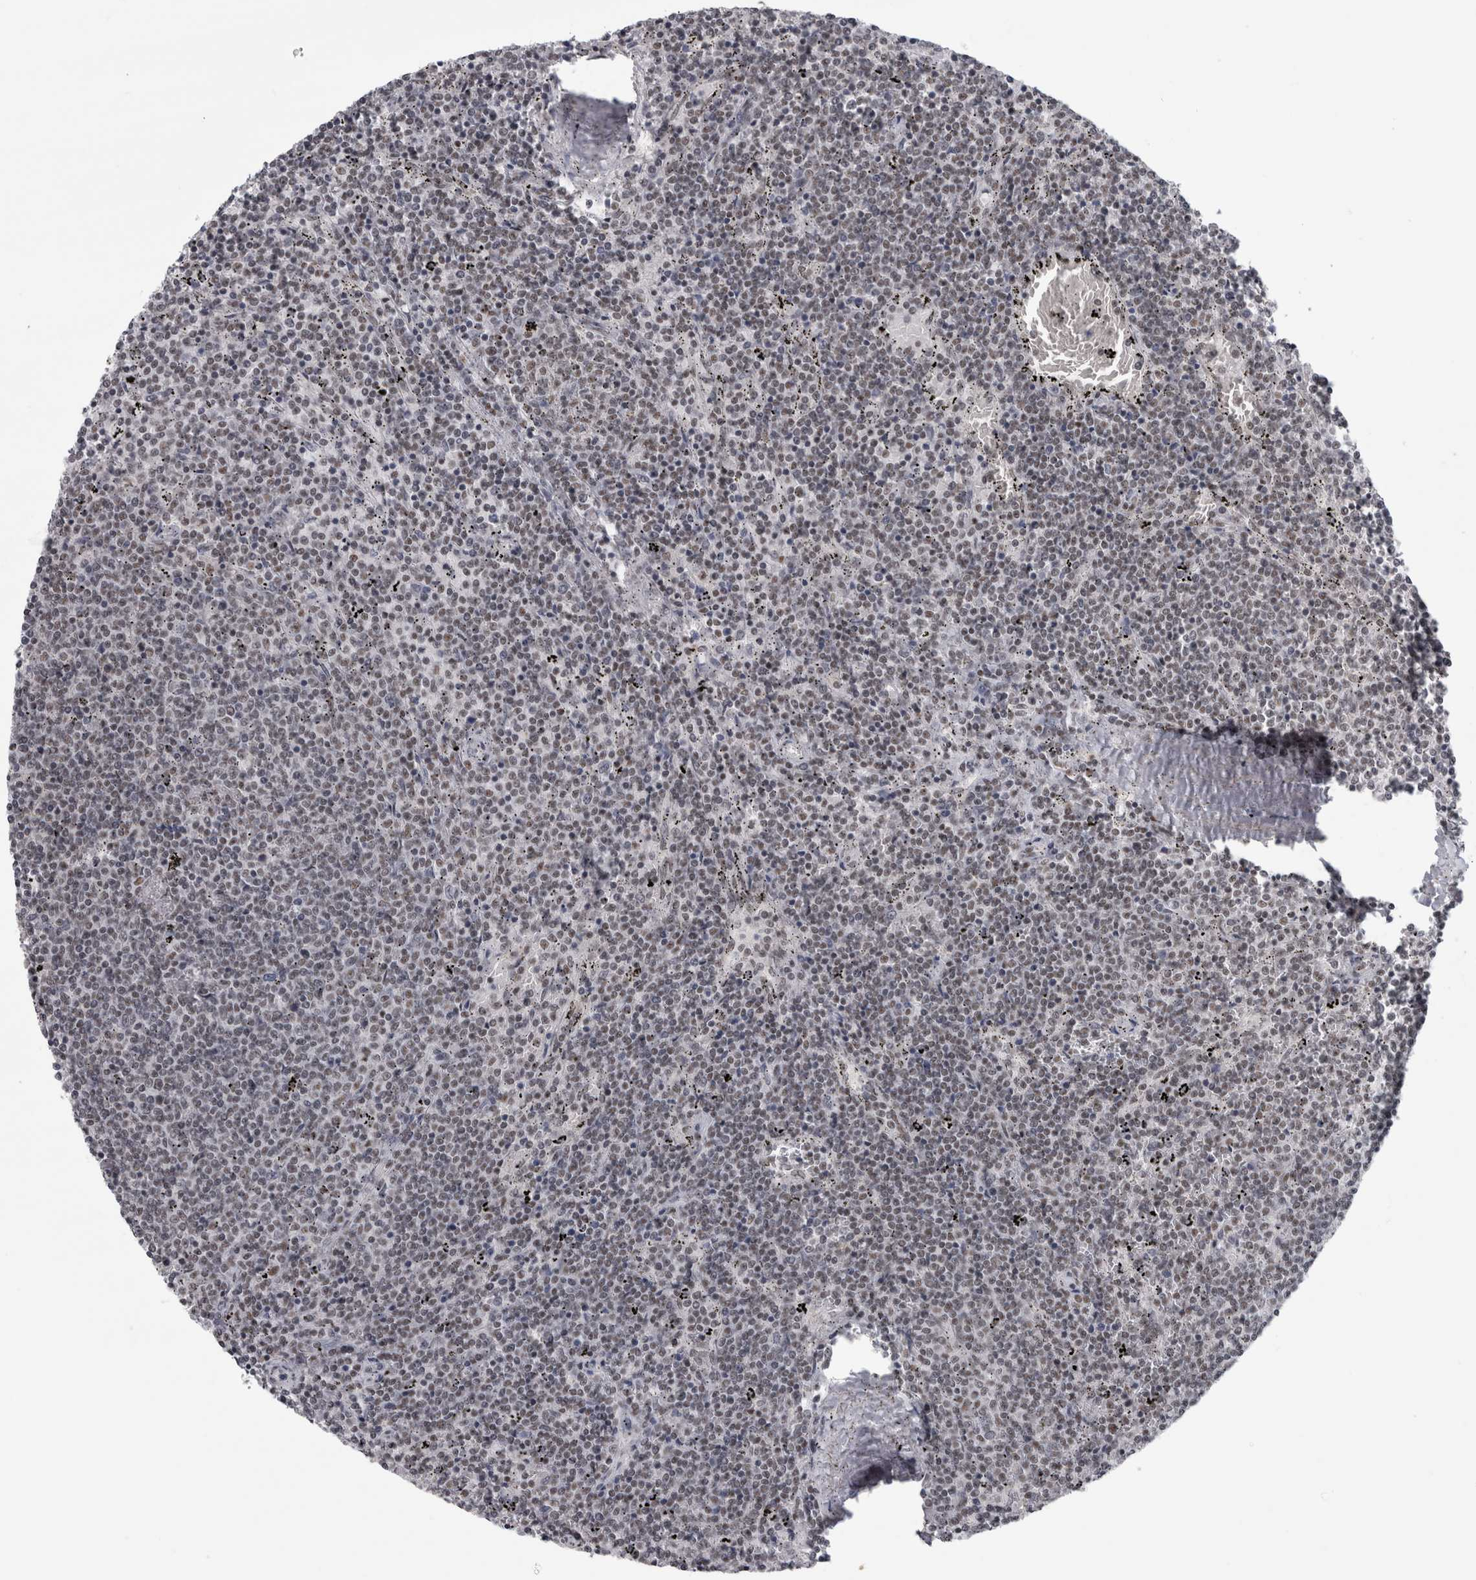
{"staining": {"intensity": "weak", "quantity": "<25%", "location": "nuclear"}, "tissue": "lymphoma", "cell_type": "Tumor cells", "image_type": "cancer", "snomed": [{"axis": "morphology", "description": "Malignant lymphoma, non-Hodgkin's type, Low grade"}, {"axis": "topography", "description": "Spleen"}], "caption": "DAB (3,3'-diaminobenzidine) immunohistochemical staining of lymphoma displays no significant staining in tumor cells. (Immunohistochemistry (ihc), brightfield microscopy, high magnification).", "gene": "ARID4B", "patient": {"sex": "female", "age": 50}}